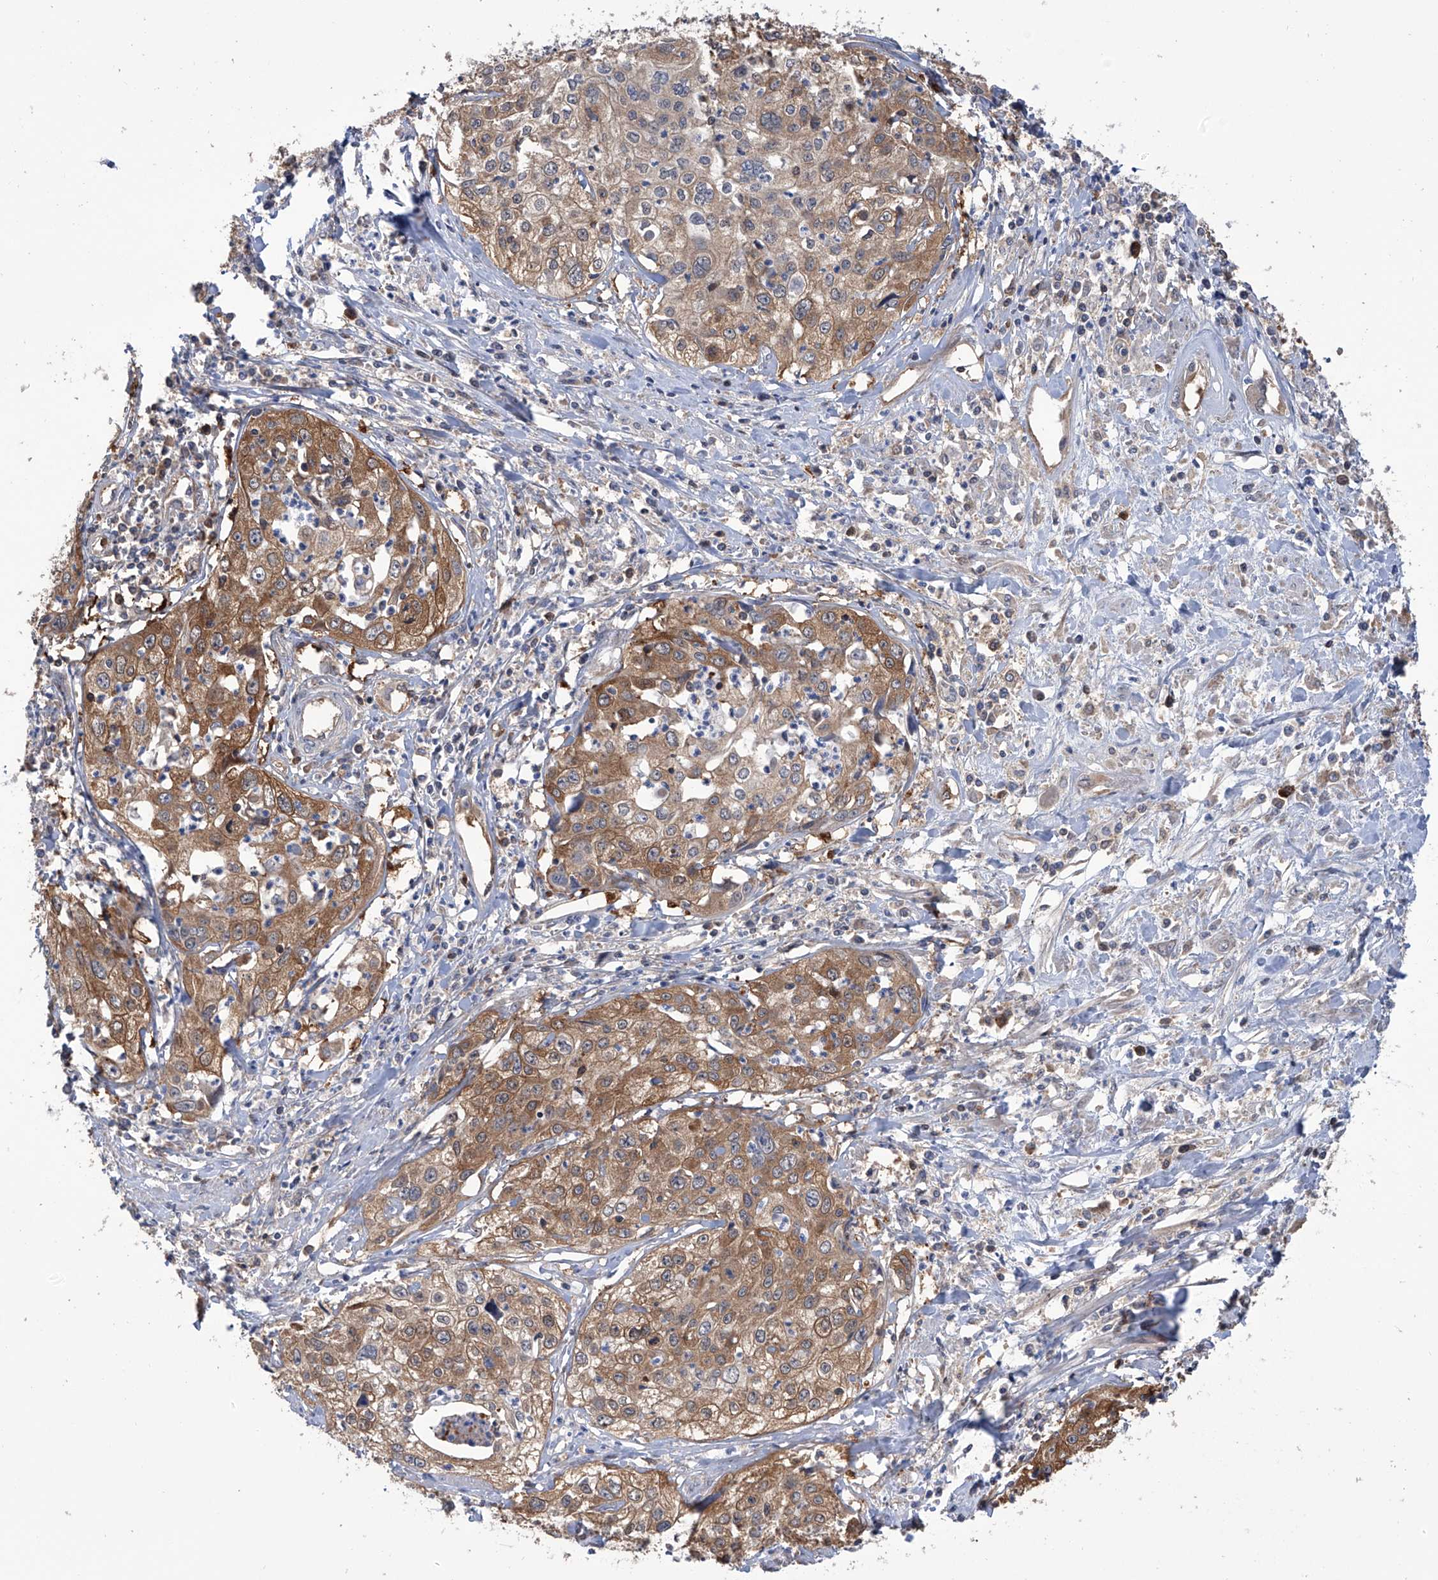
{"staining": {"intensity": "moderate", "quantity": ">75%", "location": "cytoplasmic/membranous"}, "tissue": "cervical cancer", "cell_type": "Tumor cells", "image_type": "cancer", "snomed": [{"axis": "morphology", "description": "Squamous cell carcinoma, NOS"}, {"axis": "topography", "description": "Cervix"}], "caption": "Cervical squamous cell carcinoma stained for a protein shows moderate cytoplasmic/membranous positivity in tumor cells.", "gene": "NUDT17", "patient": {"sex": "female", "age": 31}}